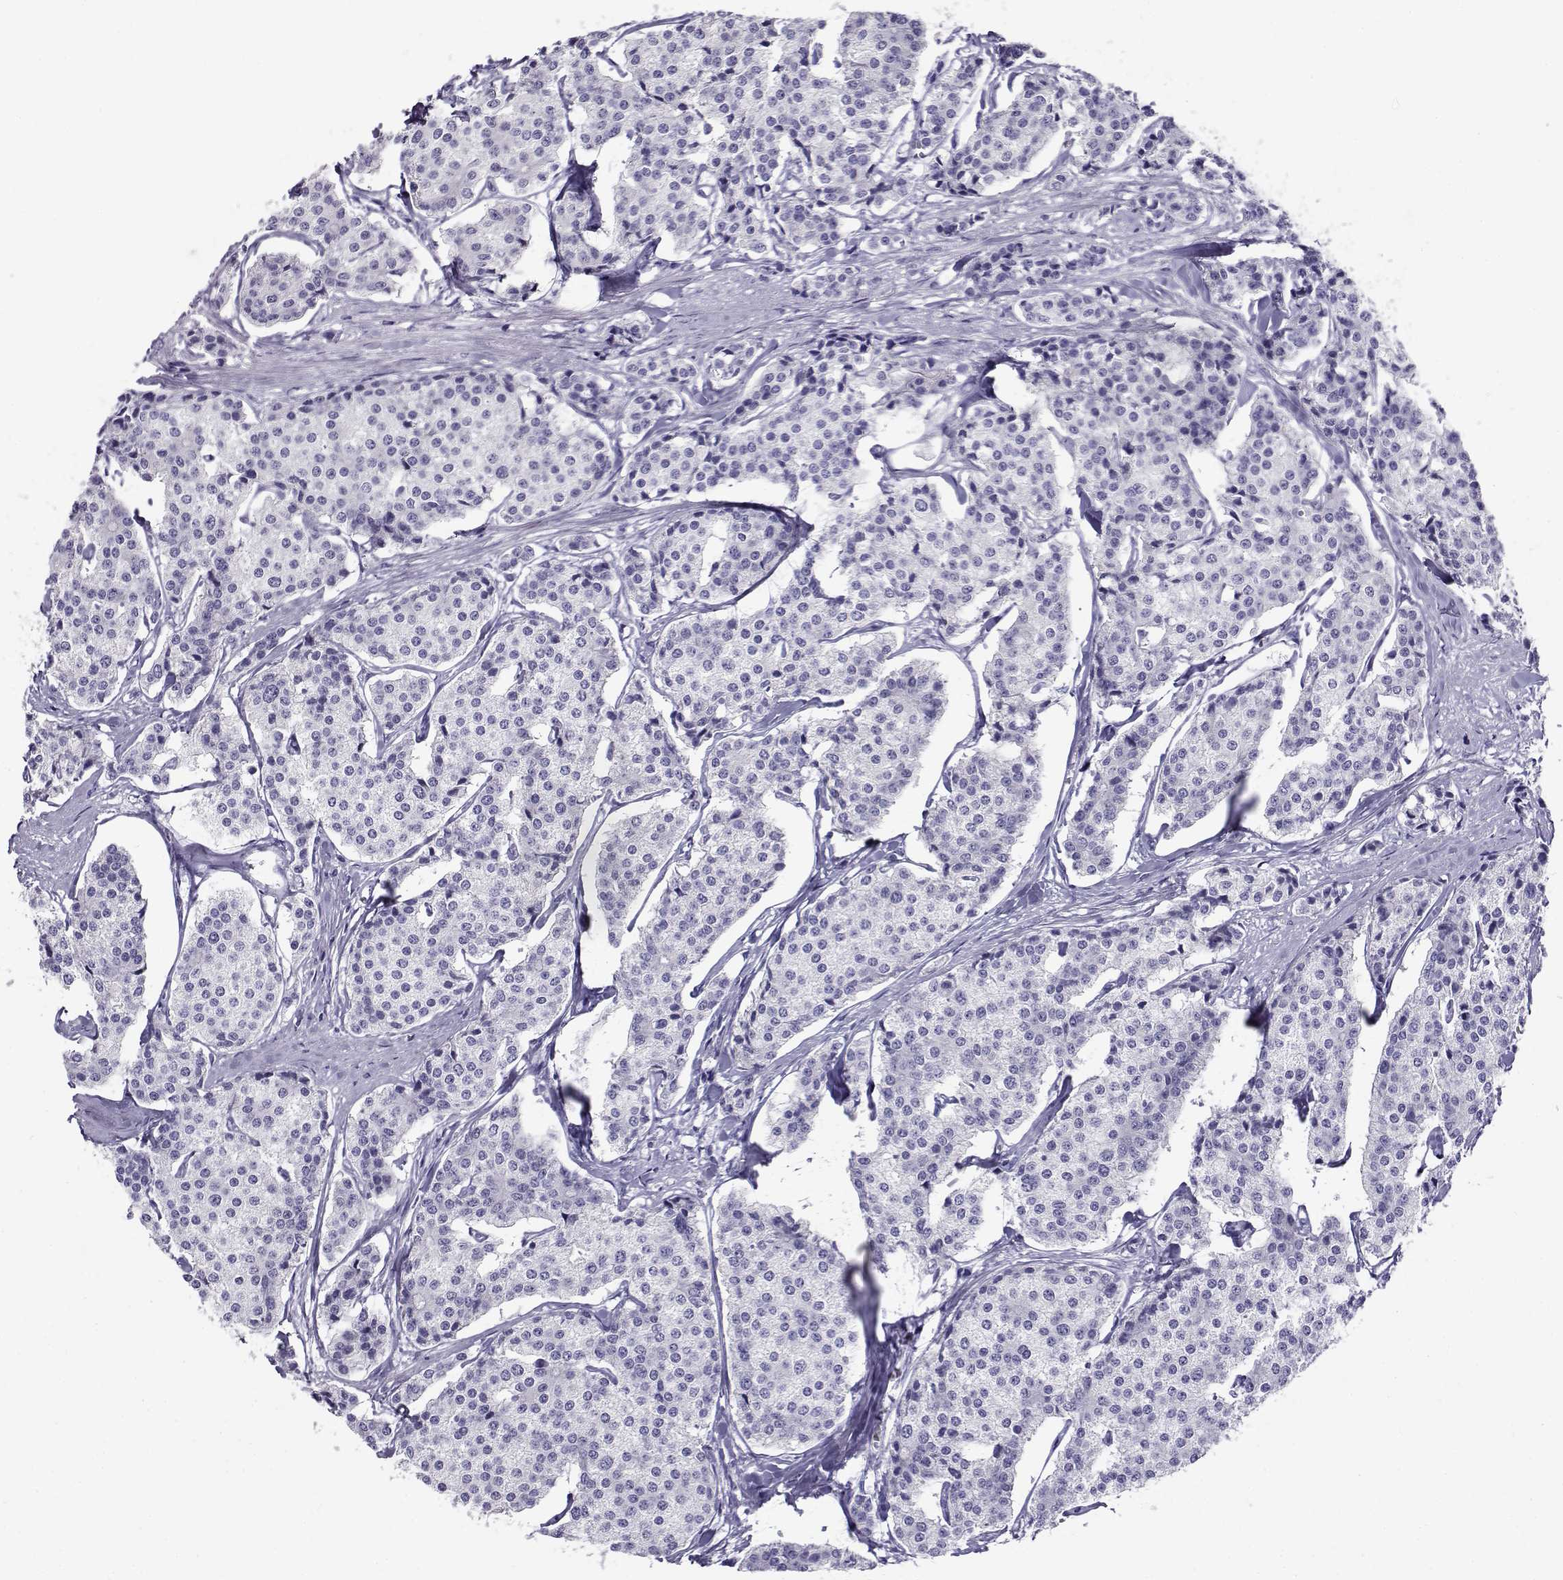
{"staining": {"intensity": "negative", "quantity": "none", "location": "none"}, "tissue": "carcinoid", "cell_type": "Tumor cells", "image_type": "cancer", "snomed": [{"axis": "morphology", "description": "Carcinoid, malignant, NOS"}, {"axis": "topography", "description": "Small intestine"}], "caption": "An immunohistochemistry photomicrograph of carcinoid is shown. There is no staining in tumor cells of carcinoid.", "gene": "CABS1", "patient": {"sex": "female", "age": 65}}